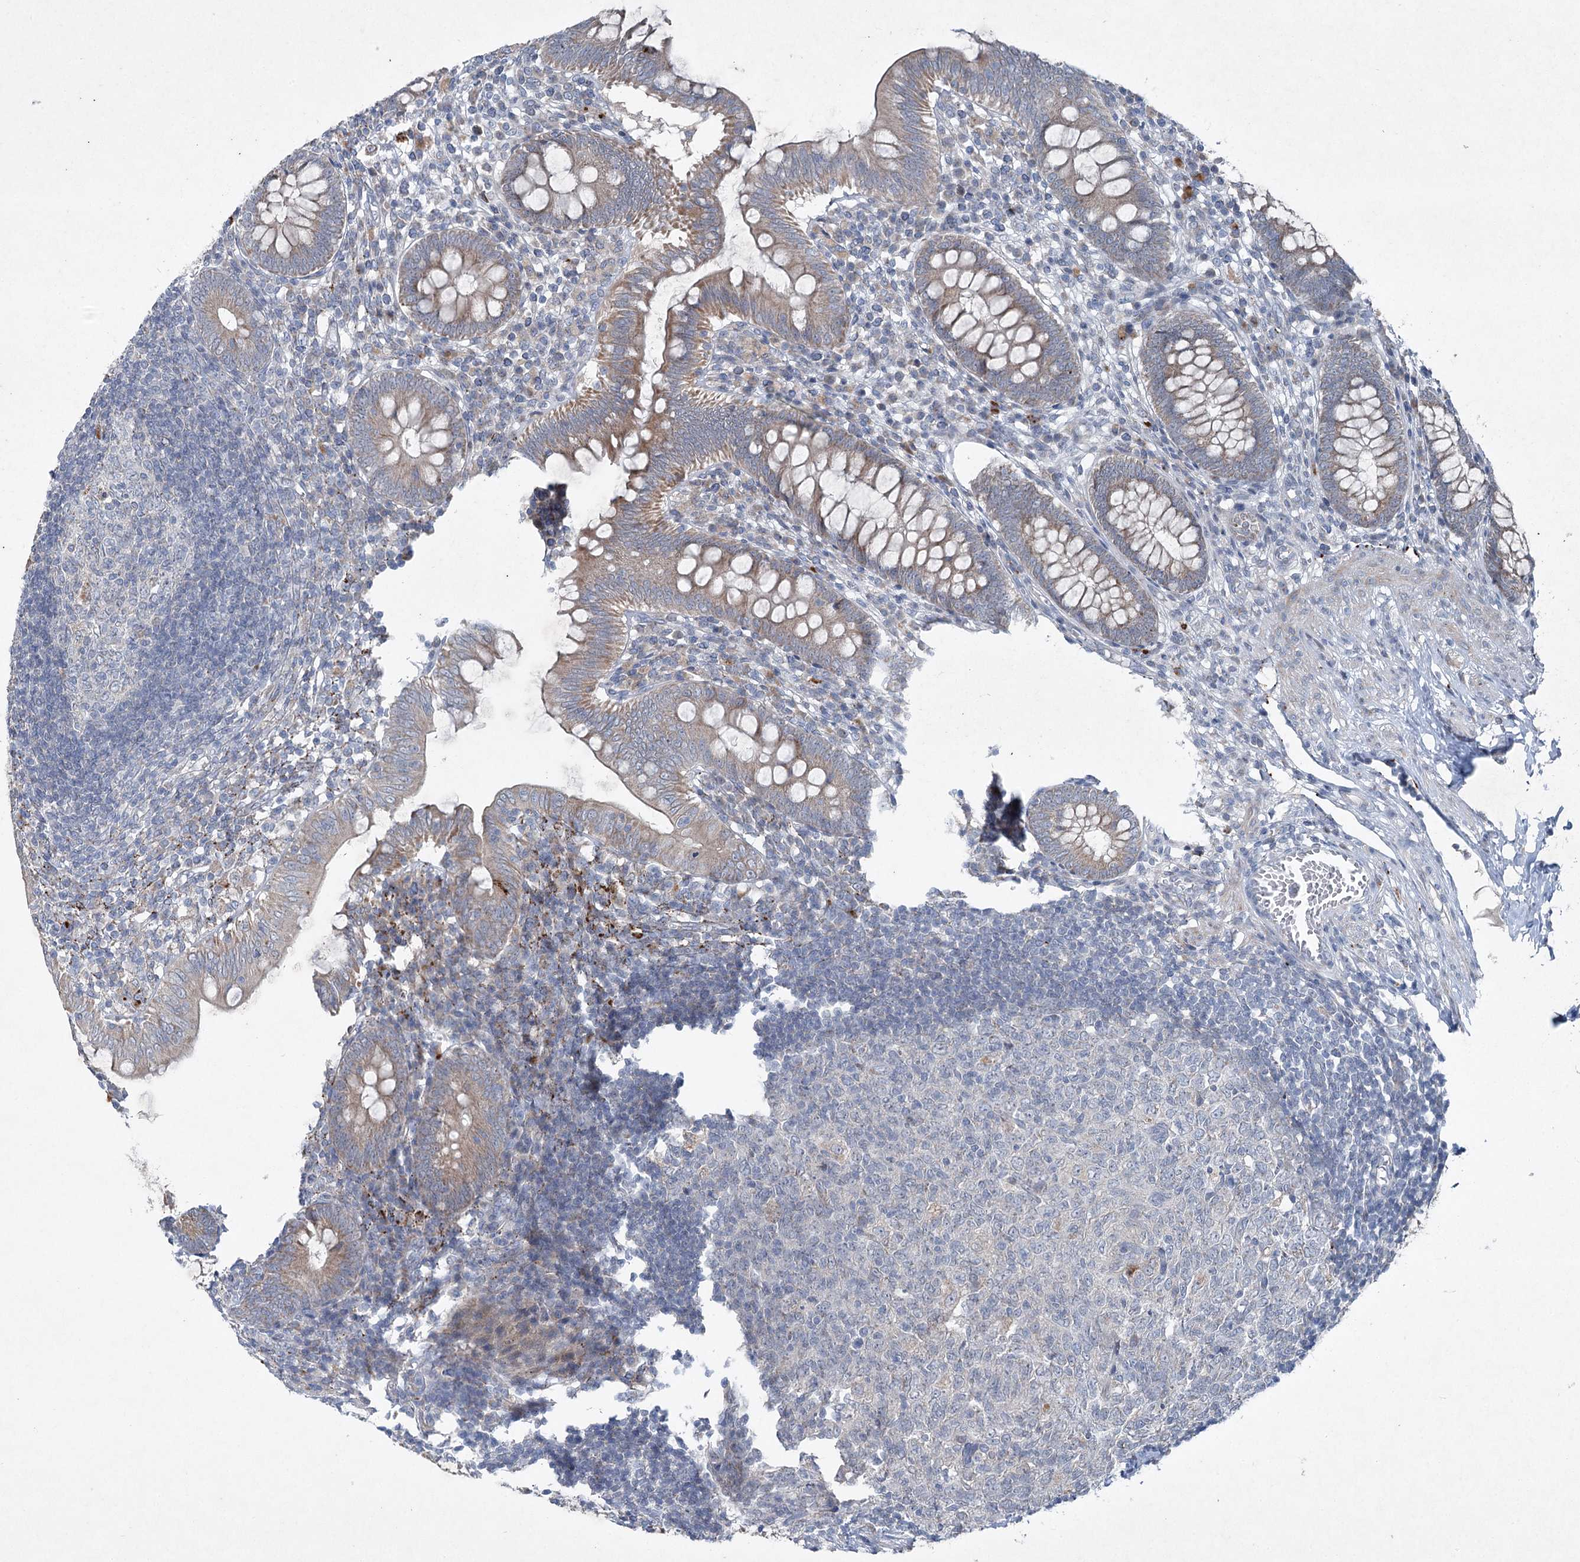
{"staining": {"intensity": "moderate", "quantity": ">75%", "location": "cytoplasmic/membranous"}, "tissue": "appendix", "cell_type": "Glandular cells", "image_type": "normal", "snomed": [{"axis": "morphology", "description": "Normal tissue, NOS"}, {"axis": "topography", "description": "Appendix"}], "caption": "This photomicrograph demonstrates IHC staining of unremarkable human appendix, with medium moderate cytoplasmic/membranous positivity in approximately >75% of glandular cells.", "gene": "ENSG00000285330", "patient": {"sex": "male", "age": 14}}